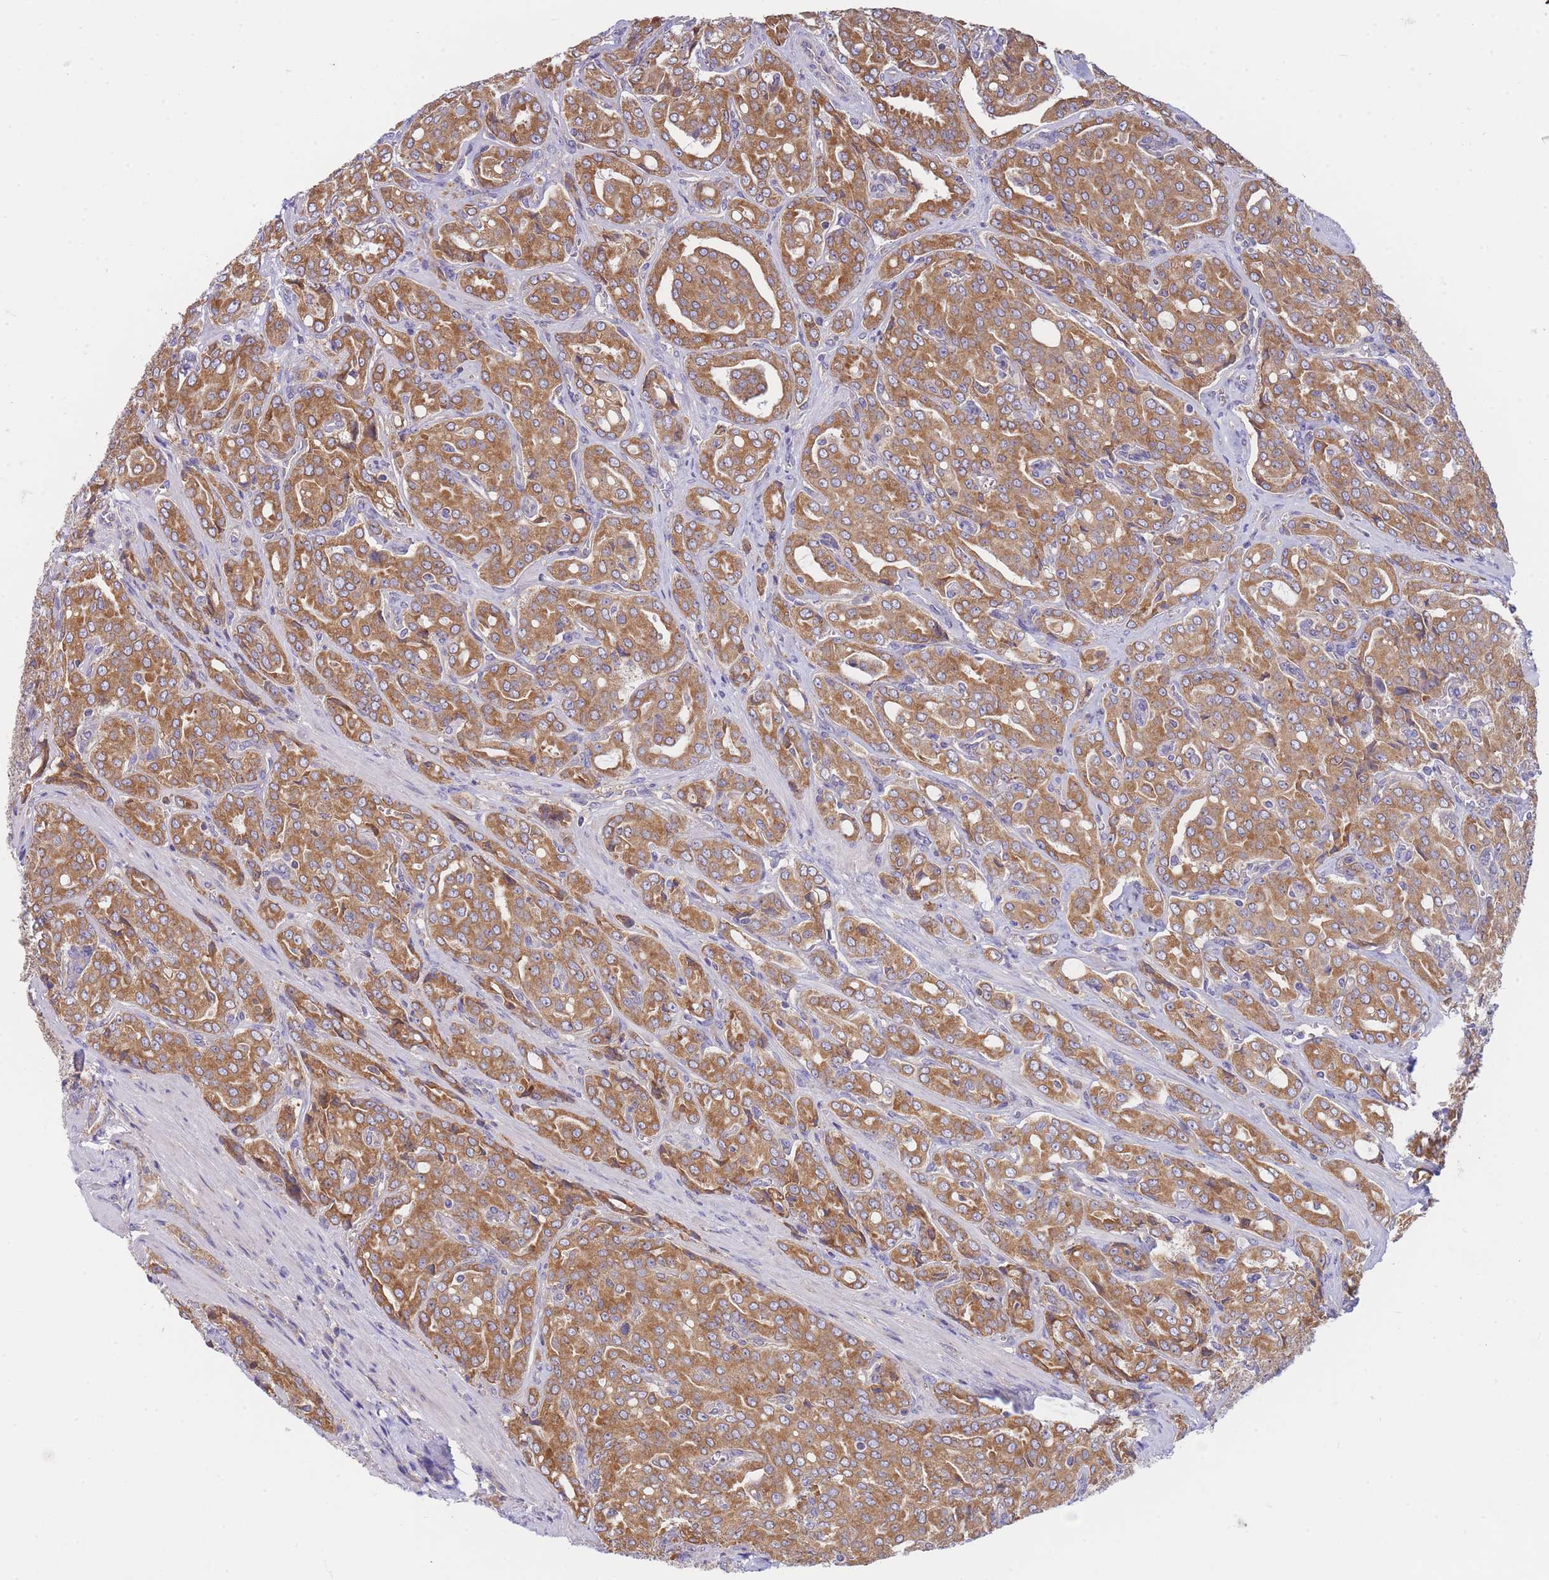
{"staining": {"intensity": "strong", "quantity": ">75%", "location": "cytoplasmic/membranous"}, "tissue": "prostate cancer", "cell_type": "Tumor cells", "image_type": "cancer", "snomed": [{"axis": "morphology", "description": "Adenocarcinoma, High grade"}, {"axis": "topography", "description": "Prostate"}], "caption": "Brown immunohistochemical staining in prostate cancer demonstrates strong cytoplasmic/membranous positivity in approximately >75% of tumor cells. Using DAB (brown) and hematoxylin (blue) stains, captured at high magnification using brightfield microscopy.", "gene": "SH2B2", "patient": {"sex": "male", "age": 68}}